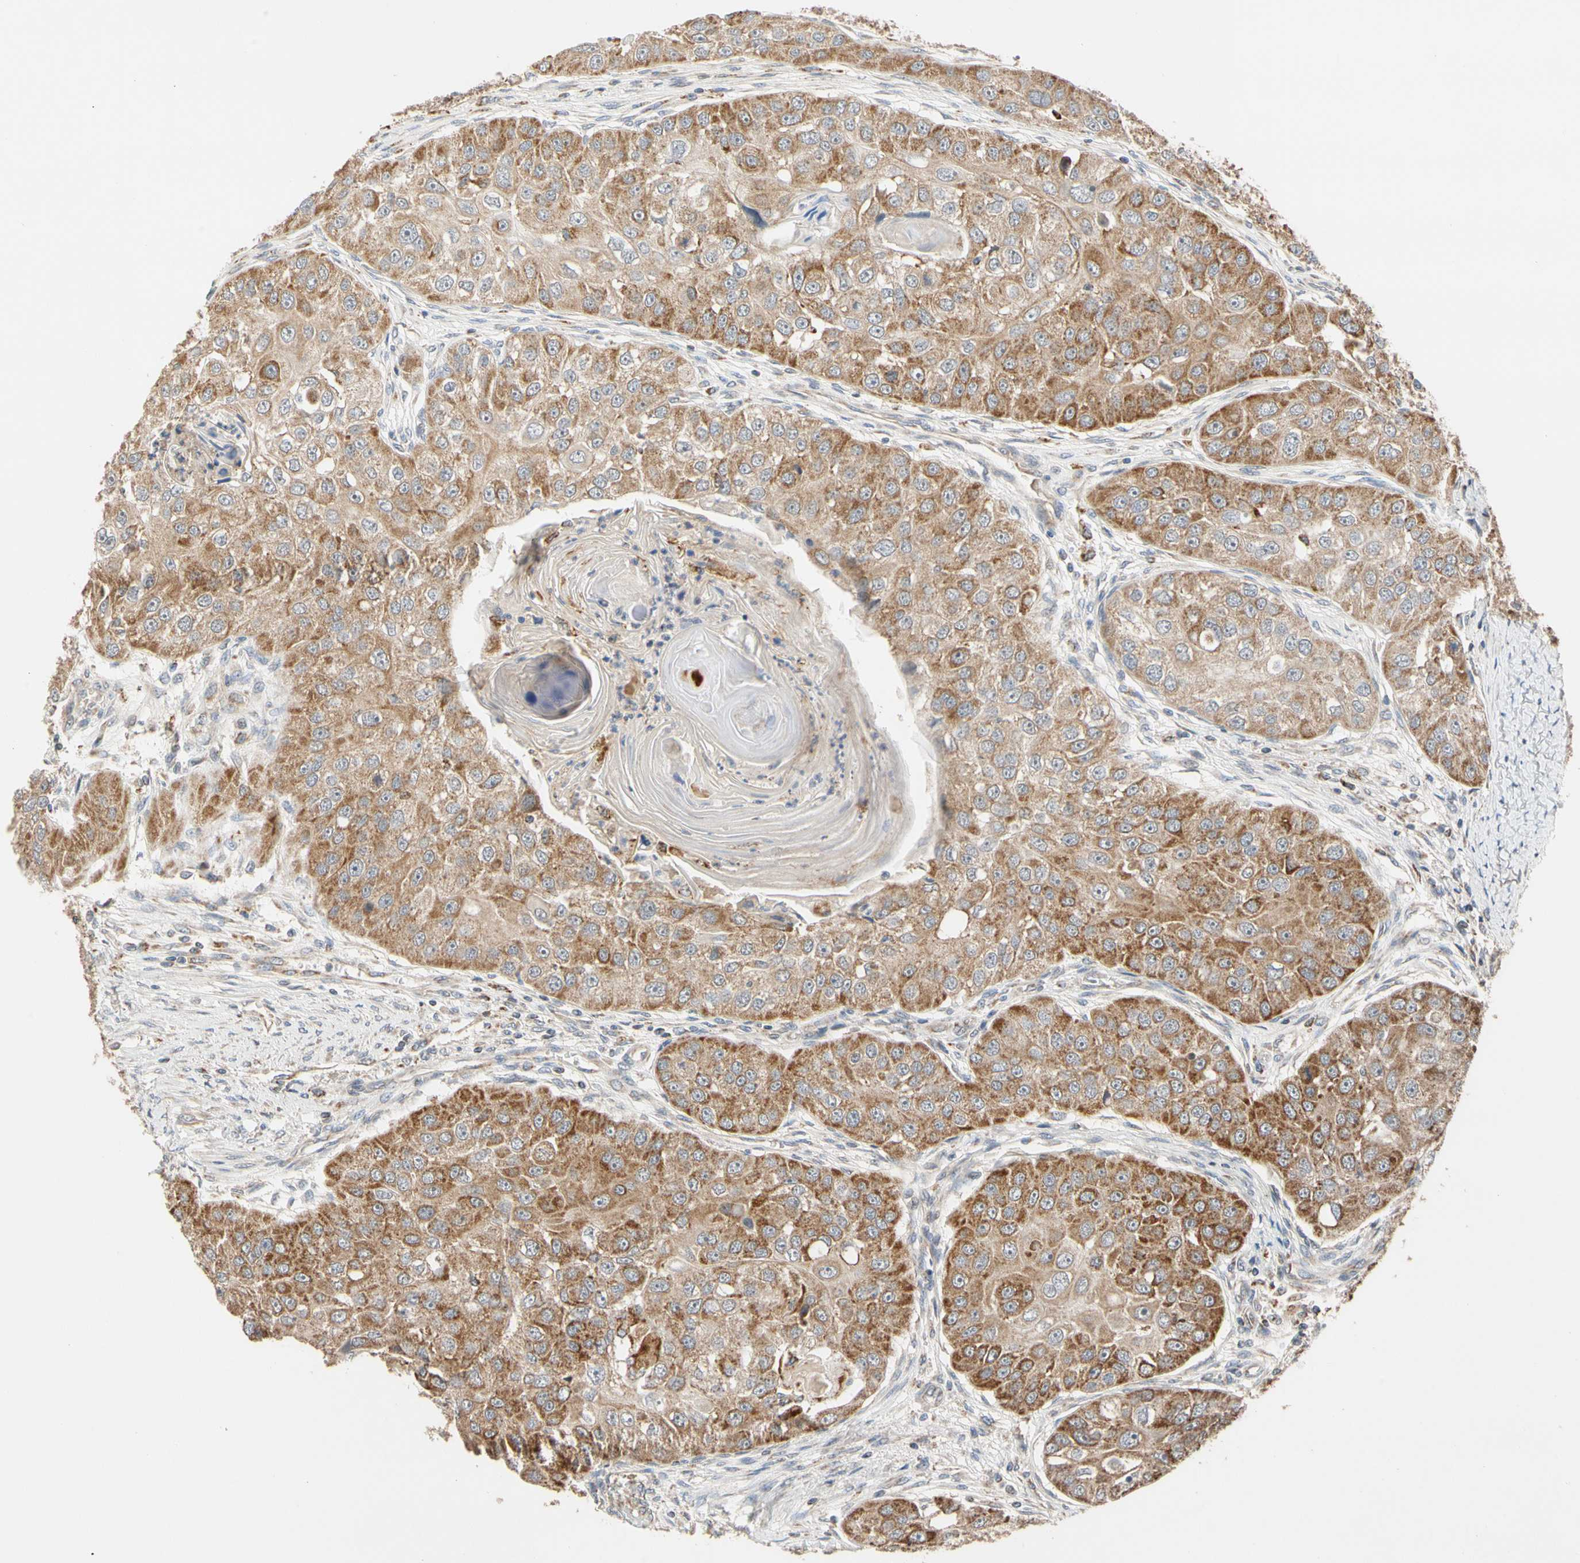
{"staining": {"intensity": "moderate", "quantity": ">75%", "location": "cytoplasmic/membranous"}, "tissue": "head and neck cancer", "cell_type": "Tumor cells", "image_type": "cancer", "snomed": [{"axis": "morphology", "description": "Normal tissue, NOS"}, {"axis": "morphology", "description": "Squamous cell carcinoma, NOS"}, {"axis": "topography", "description": "Skeletal muscle"}, {"axis": "topography", "description": "Head-Neck"}], "caption": "Immunohistochemistry (IHC) histopathology image of neoplastic tissue: human head and neck cancer (squamous cell carcinoma) stained using IHC reveals medium levels of moderate protein expression localized specifically in the cytoplasmic/membranous of tumor cells, appearing as a cytoplasmic/membranous brown color.", "gene": "GPD2", "patient": {"sex": "male", "age": 51}}